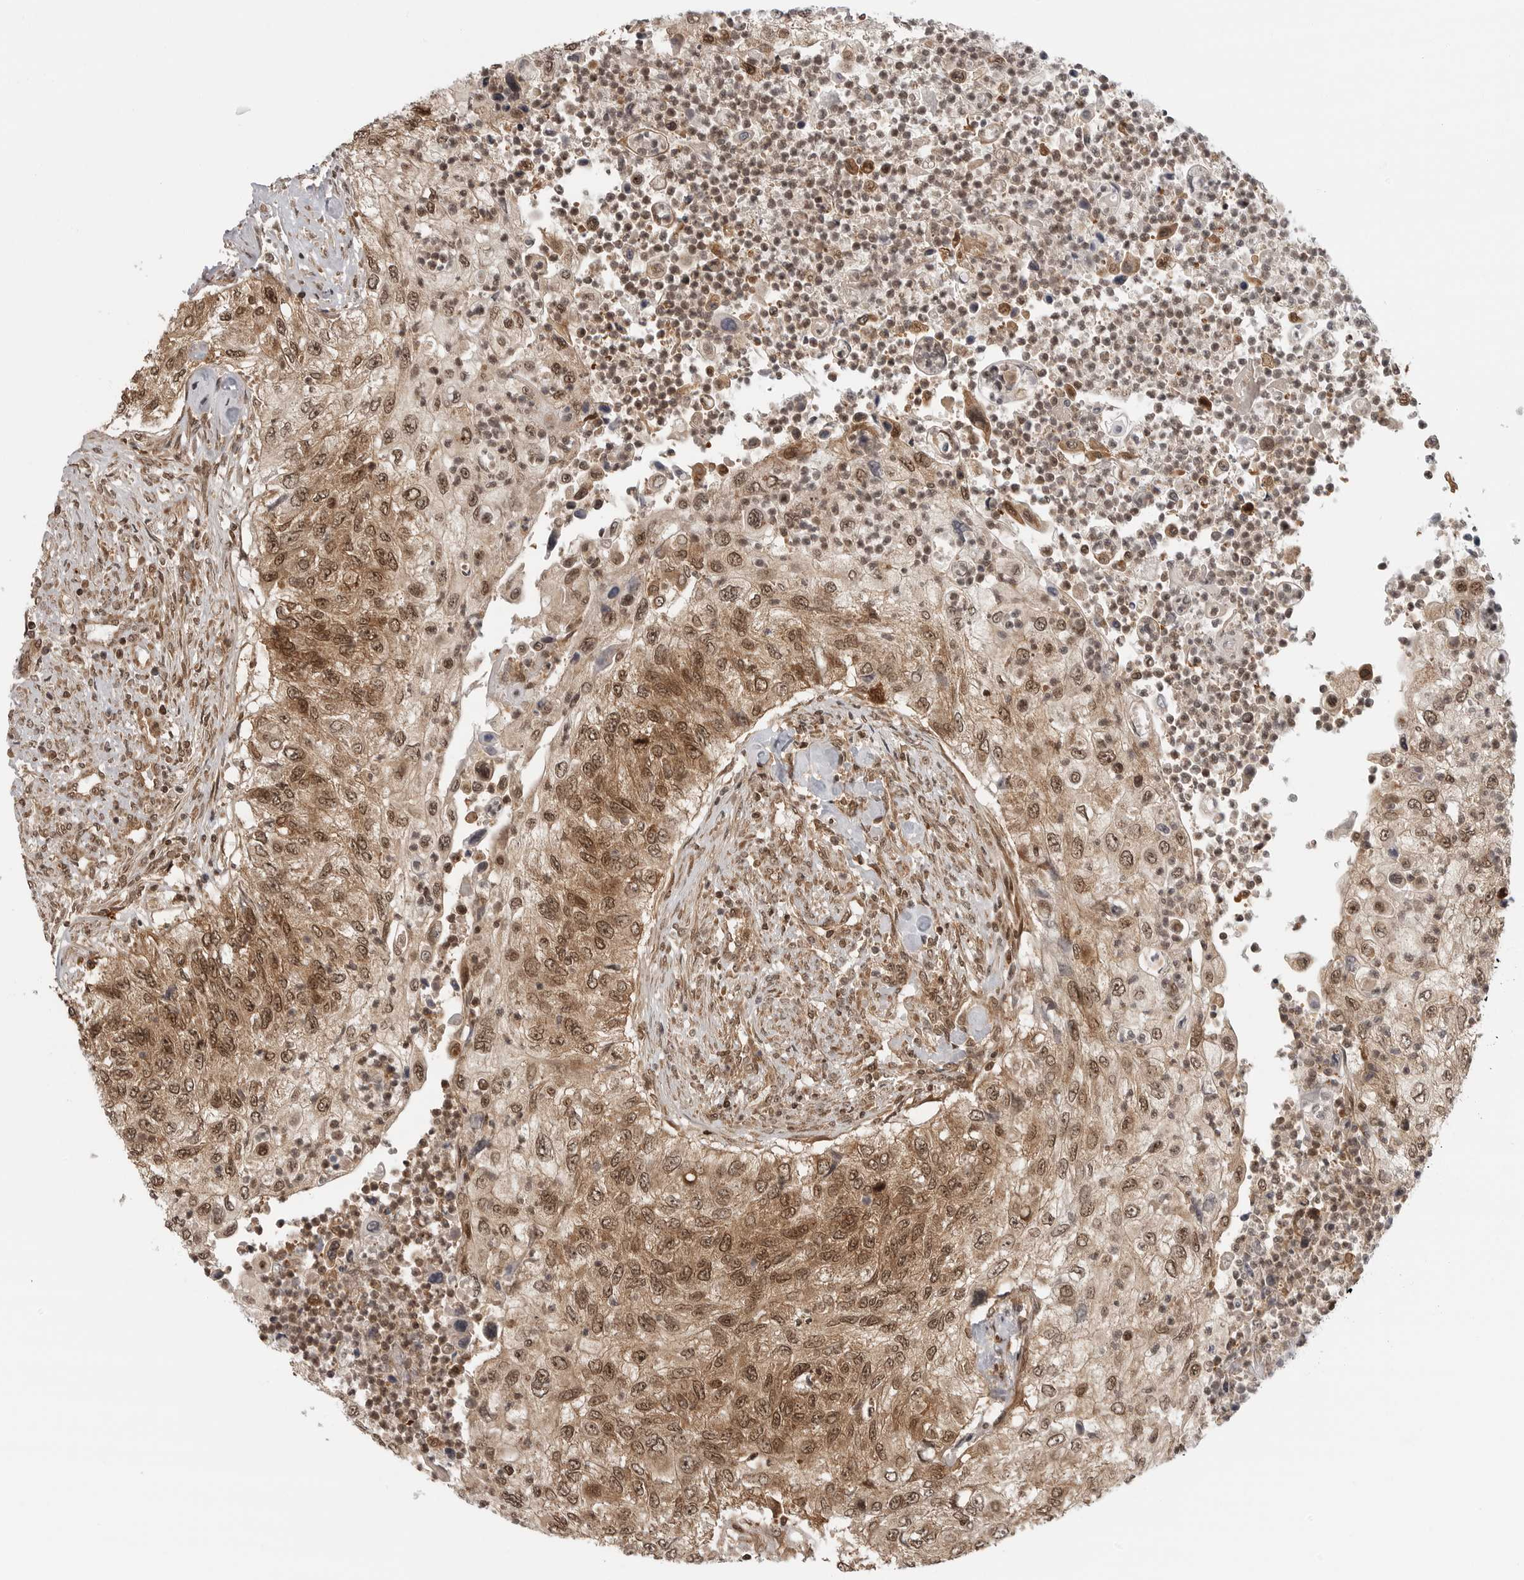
{"staining": {"intensity": "moderate", "quantity": ">75%", "location": "cytoplasmic/membranous,nuclear"}, "tissue": "urothelial cancer", "cell_type": "Tumor cells", "image_type": "cancer", "snomed": [{"axis": "morphology", "description": "Urothelial carcinoma, High grade"}, {"axis": "topography", "description": "Urinary bladder"}], "caption": "Moderate cytoplasmic/membranous and nuclear expression for a protein is appreciated in approximately >75% of tumor cells of urothelial carcinoma (high-grade) using immunohistochemistry (IHC).", "gene": "SZRD1", "patient": {"sex": "female", "age": 60}}